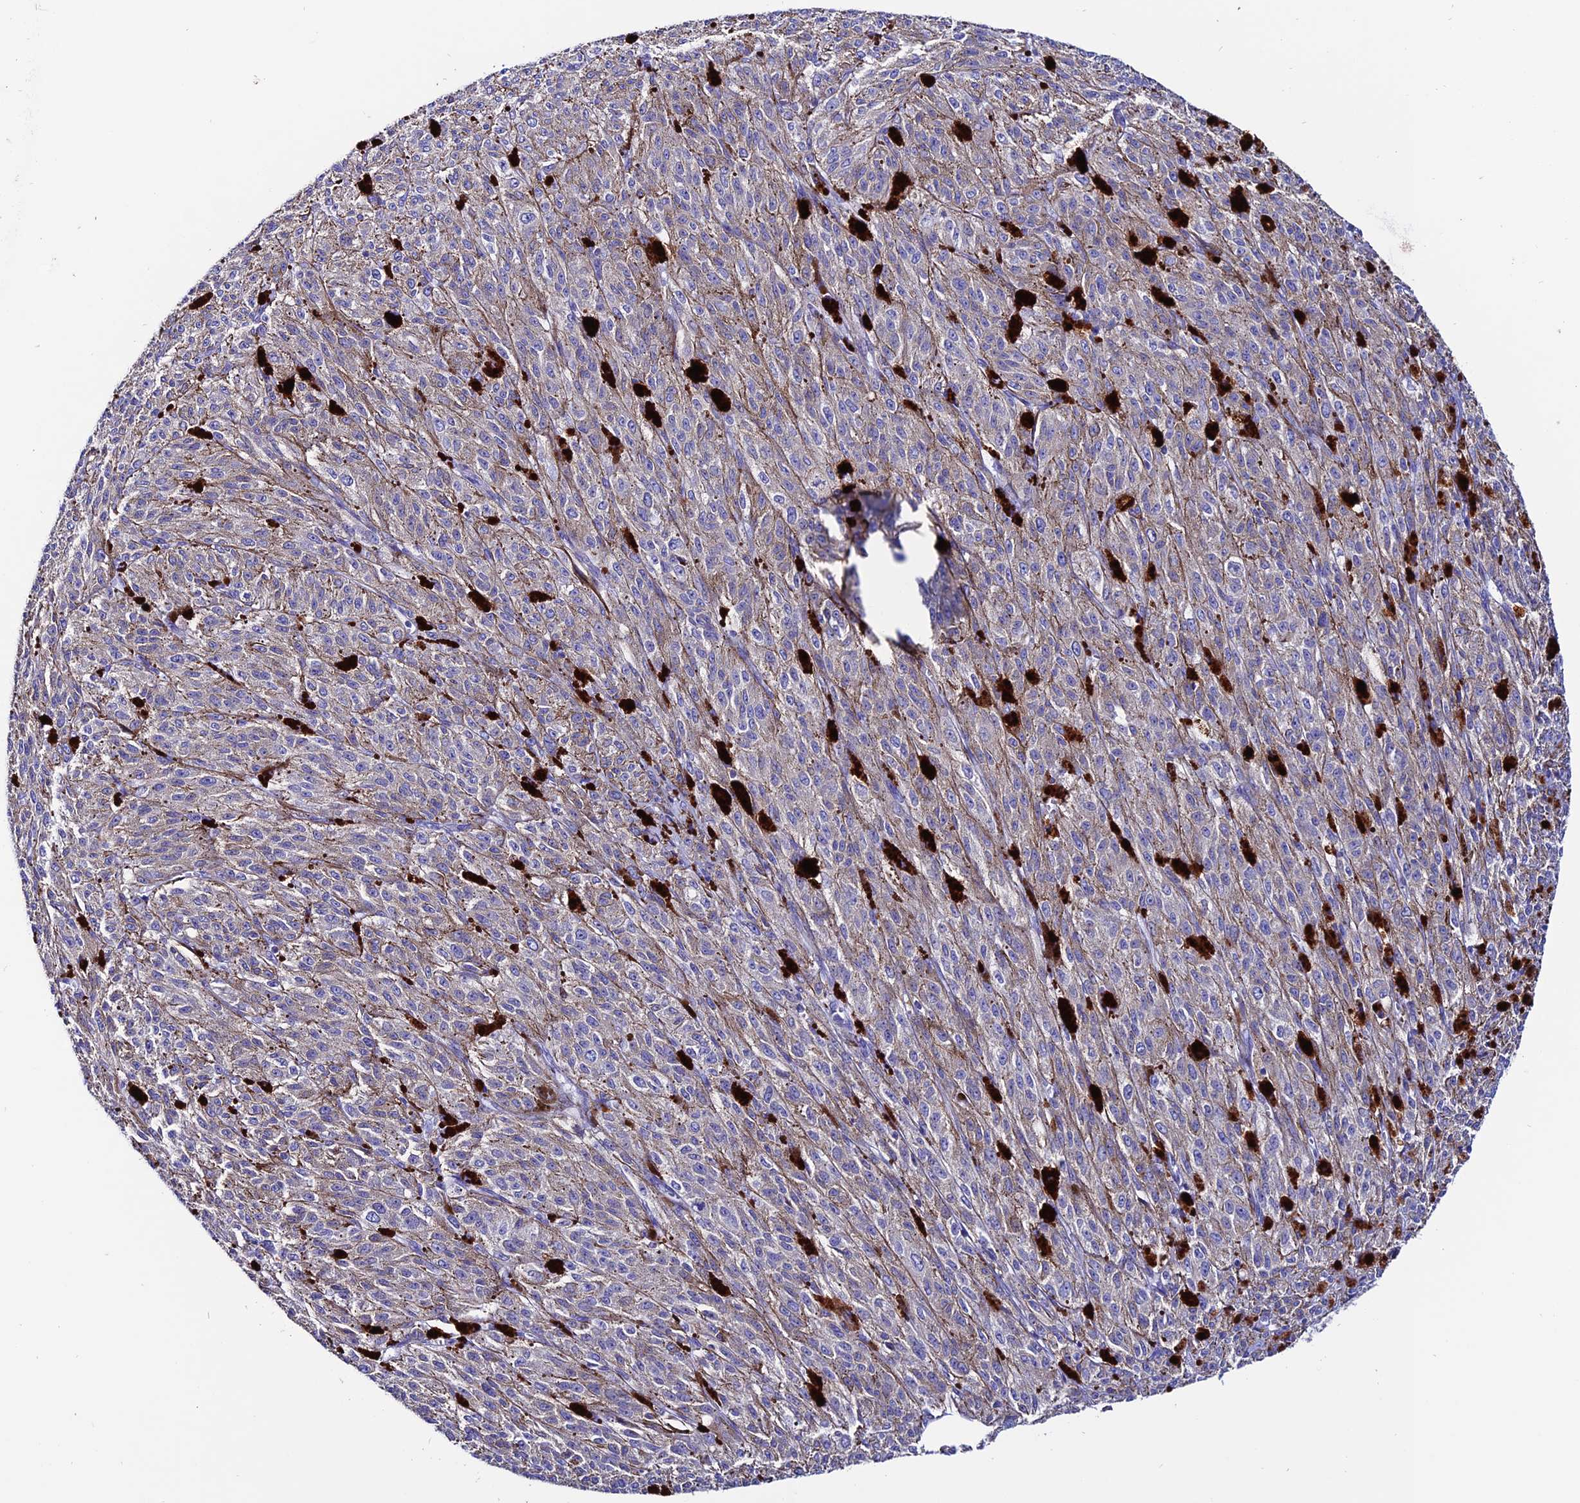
{"staining": {"intensity": "weak", "quantity": "25%-75%", "location": "cytoplasmic/membranous"}, "tissue": "melanoma", "cell_type": "Tumor cells", "image_type": "cancer", "snomed": [{"axis": "morphology", "description": "Malignant melanoma, NOS"}, {"axis": "topography", "description": "Skin"}], "caption": "Human malignant melanoma stained with a protein marker reveals weak staining in tumor cells.", "gene": "OR51Q1", "patient": {"sex": "female", "age": 52}}